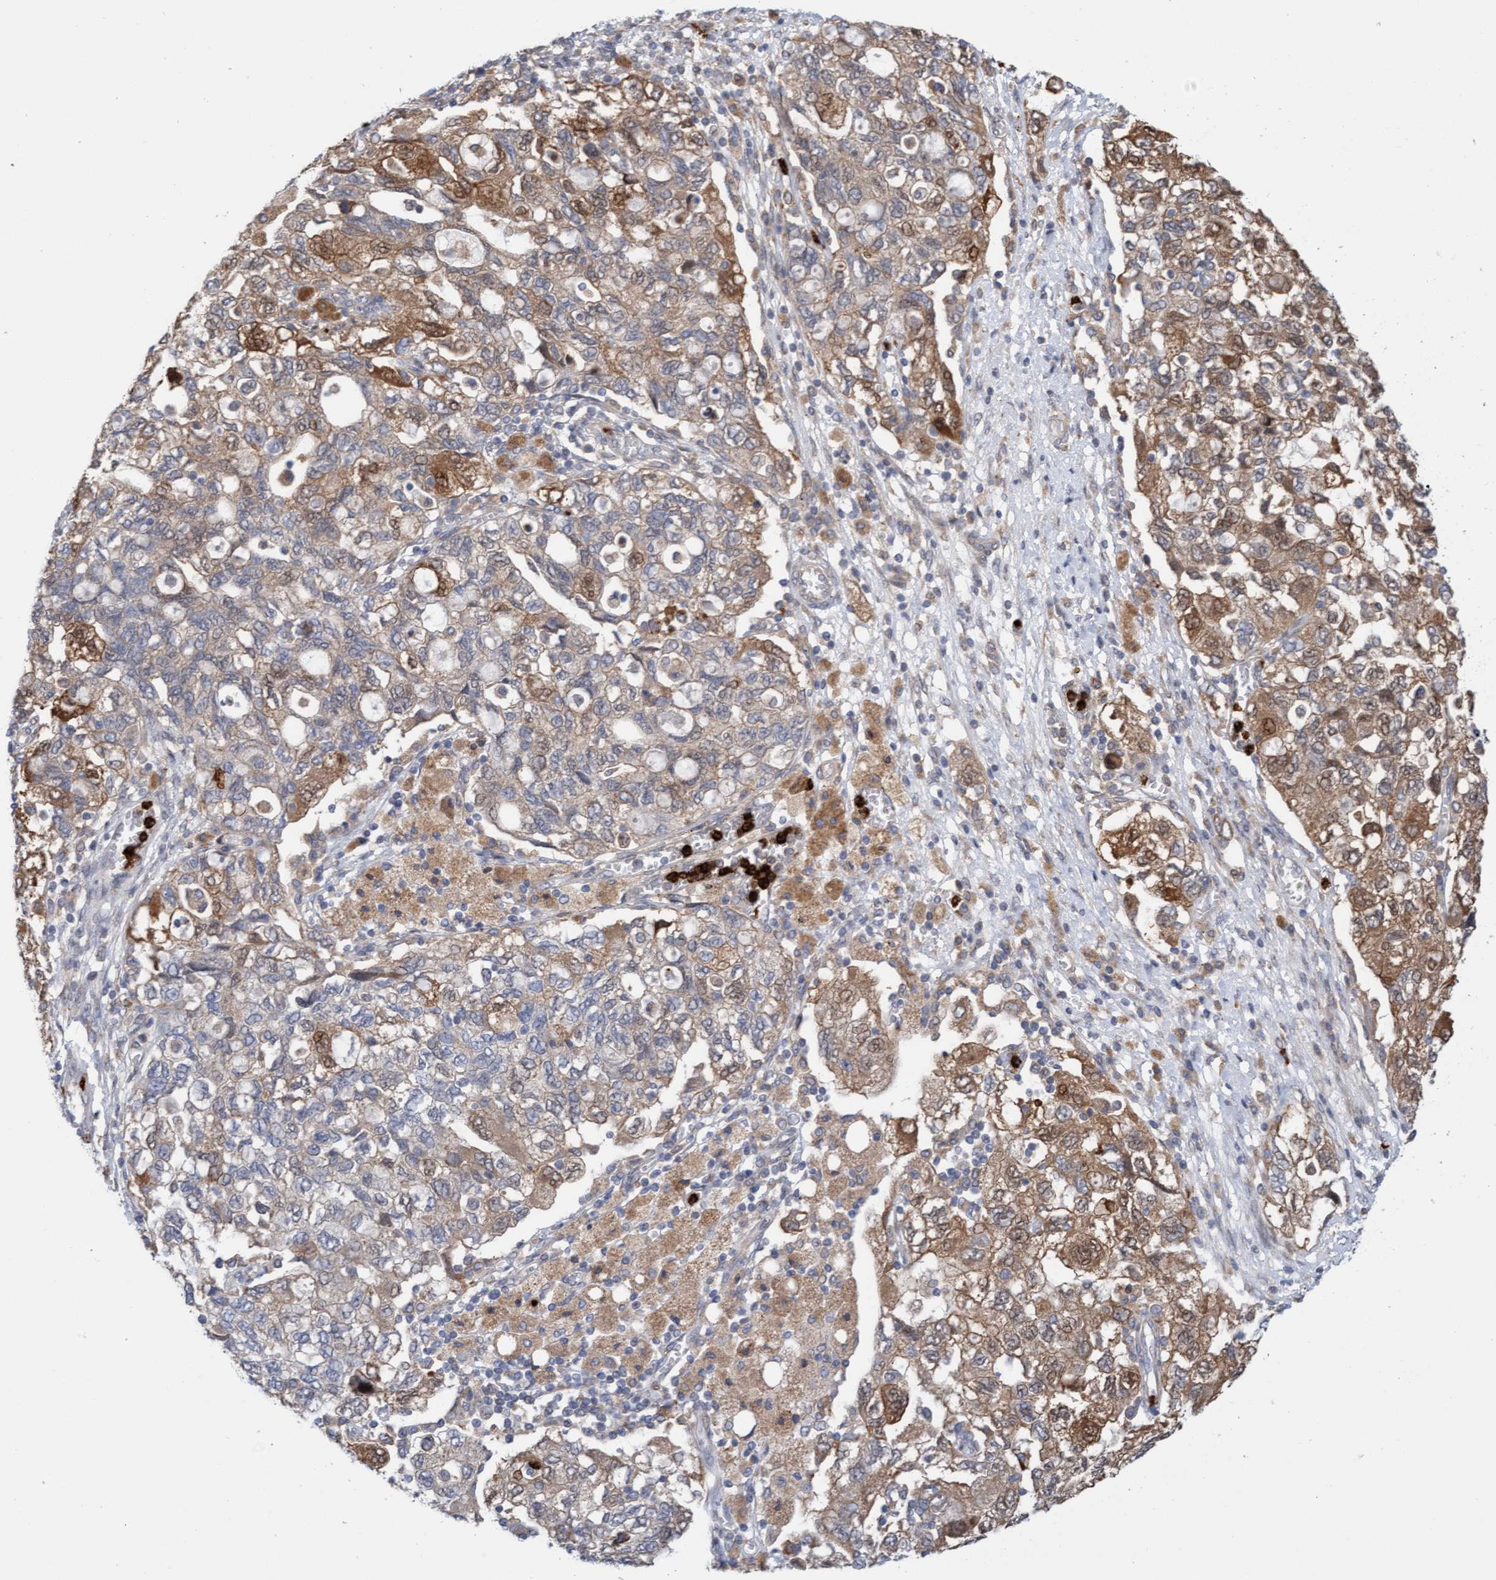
{"staining": {"intensity": "moderate", "quantity": ">75%", "location": "cytoplasmic/membranous"}, "tissue": "ovarian cancer", "cell_type": "Tumor cells", "image_type": "cancer", "snomed": [{"axis": "morphology", "description": "Carcinoma, NOS"}, {"axis": "morphology", "description": "Cystadenocarcinoma, serous, NOS"}, {"axis": "topography", "description": "Ovary"}], "caption": "High-magnification brightfield microscopy of carcinoma (ovarian) stained with DAB (brown) and counterstained with hematoxylin (blue). tumor cells exhibit moderate cytoplasmic/membranous expression is seen in approximately>75% of cells.", "gene": "MMP8", "patient": {"sex": "female", "age": 69}}